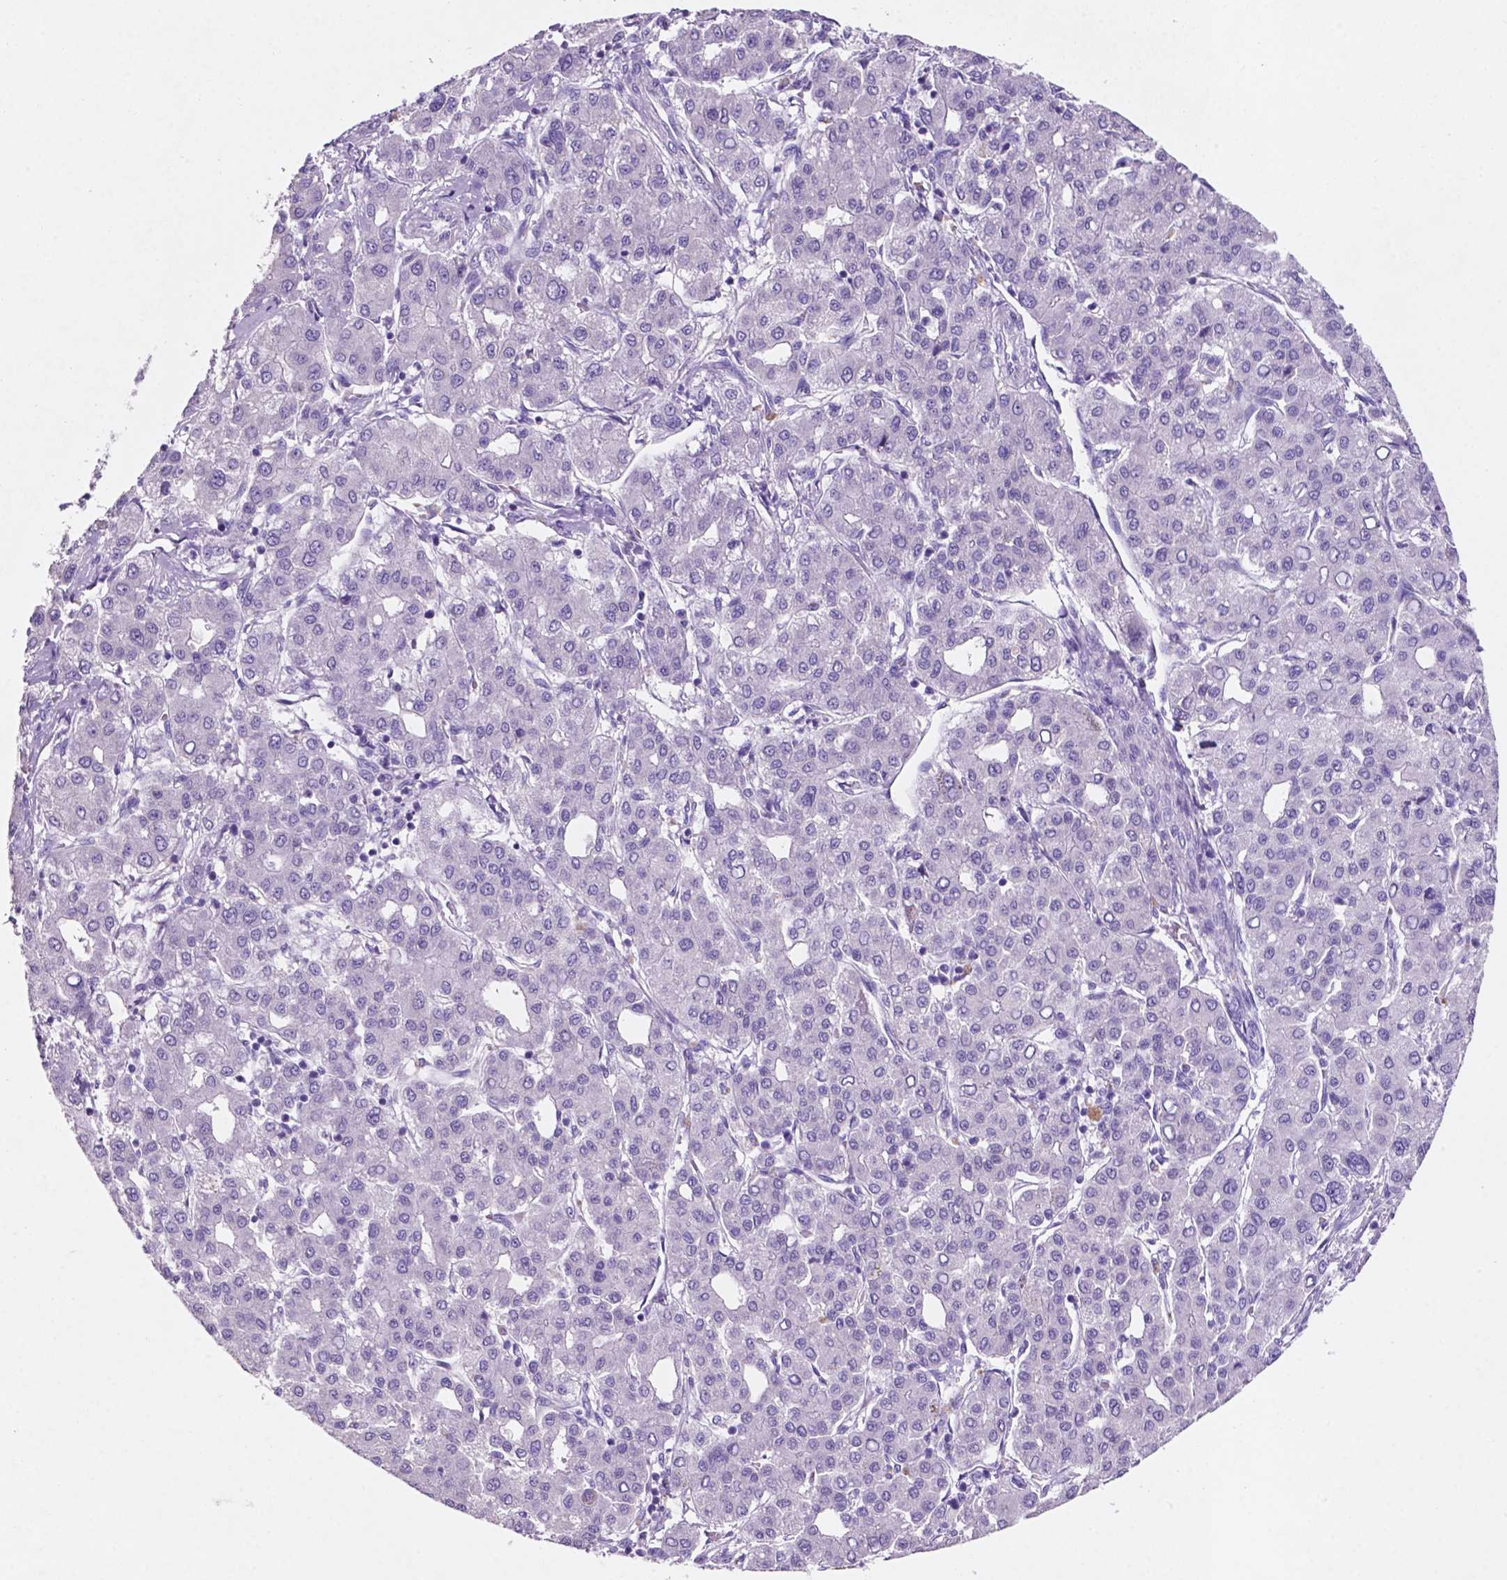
{"staining": {"intensity": "negative", "quantity": "none", "location": "none"}, "tissue": "liver cancer", "cell_type": "Tumor cells", "image_type": "cancer", "snomed": [{"axis": "morphology", "description": "Carcinoma, Hepatocellular, NOS"}, {"axis": "topography", "description": "Liver"}], "caption": "Tumor cells are negative for brown protein staining in hepatocellular carcinoma (liver).", "gene": "EBLN2", "patient": {"sex": "male", "age": 65}}